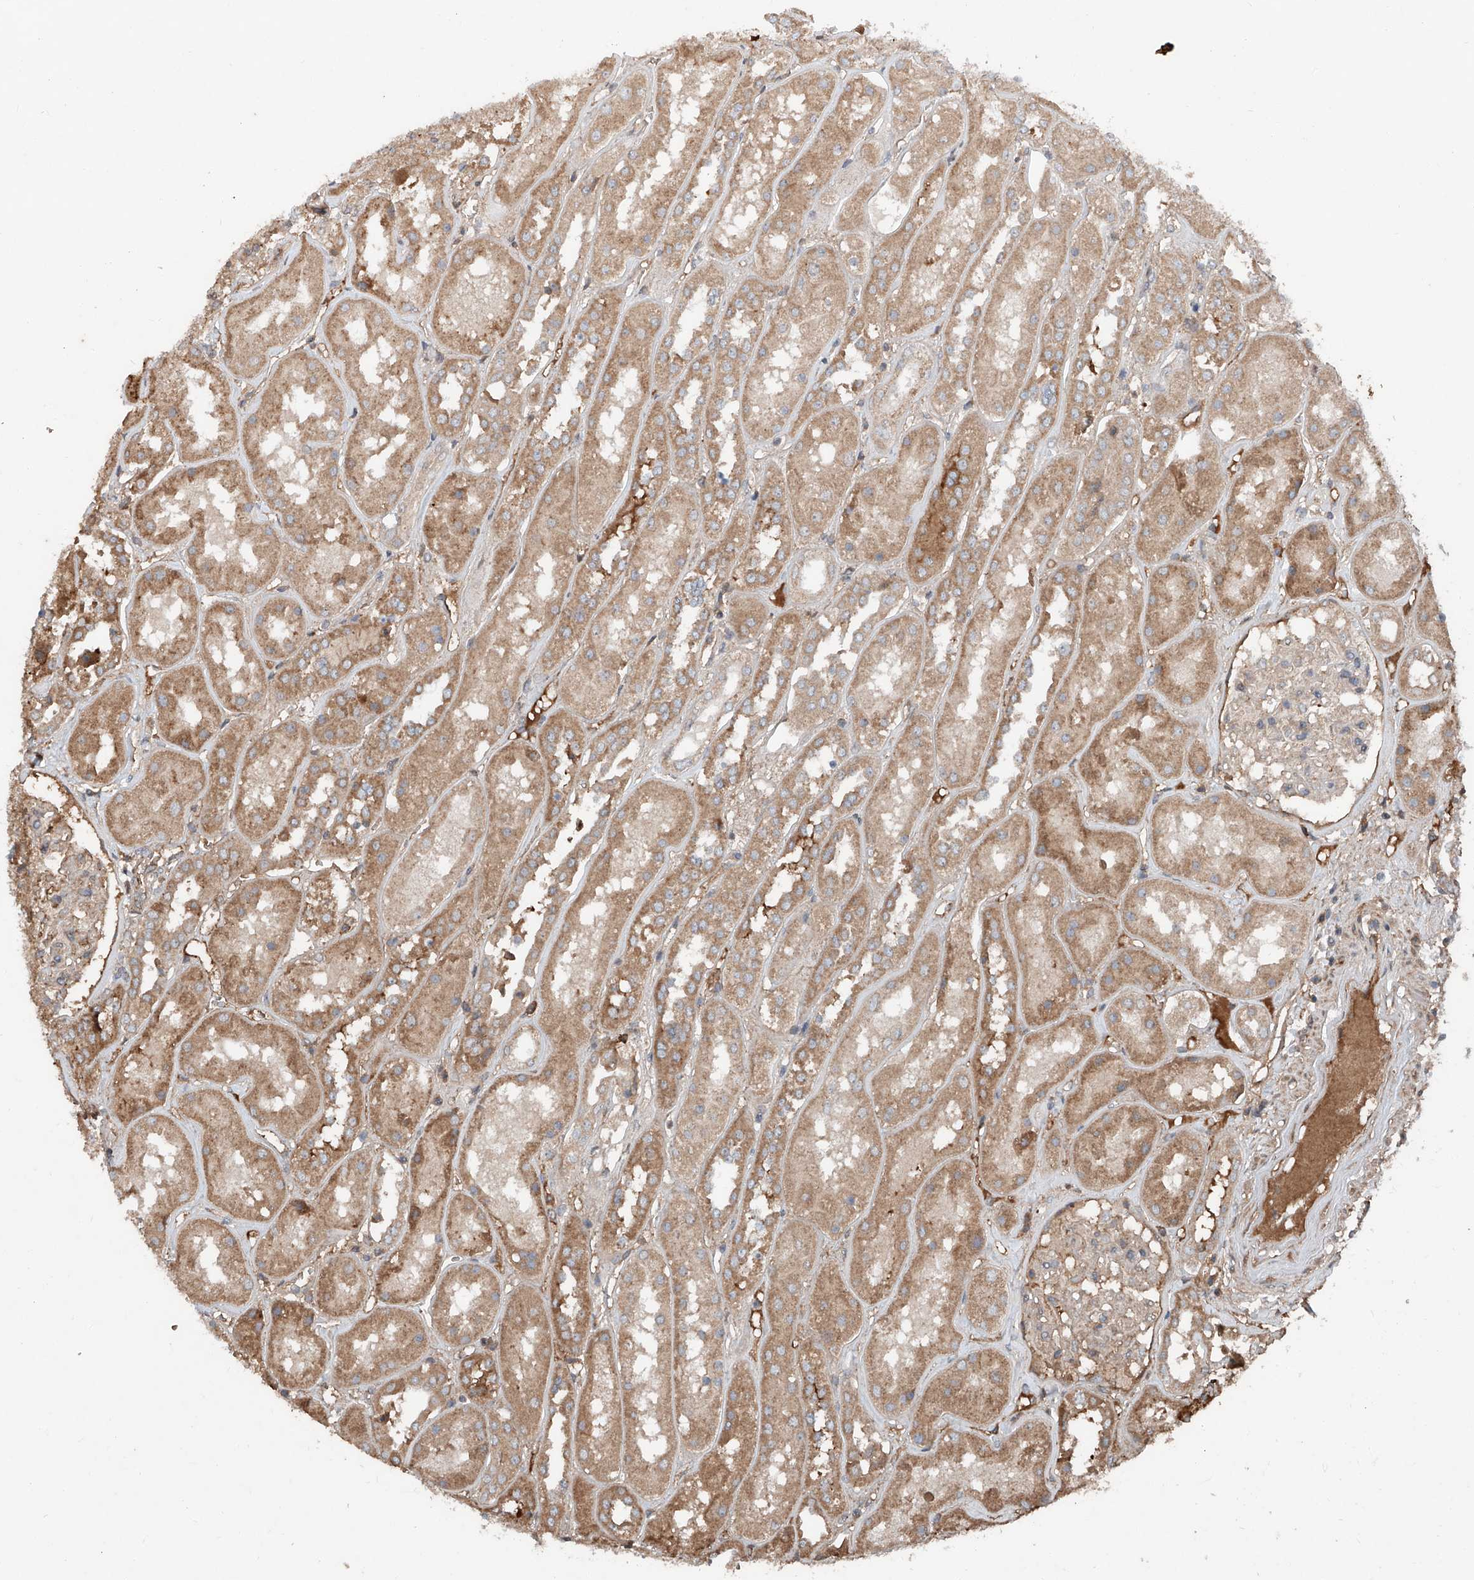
{"staining": {"intensity": "moderate", "quantity": "<25%", "location": "cytoplasmic/membranous"}, "tissue": "kidney", "cell_type": "Cells in glomeruli", "image_type": "normal", "snomed": [{"axis": "morphology", "description": "Normal tissue, NOS"}, {"axis": "topography", "description": "Kidney"}], "caption": "Kidney stained with DAB immunohistochemistry displays low levels of moderate cytoplasmic/membranous staining in about <25% of cells in glomeruli.", "gene": "ADAM23", "patient": {"sex": "male", "age": 70}}